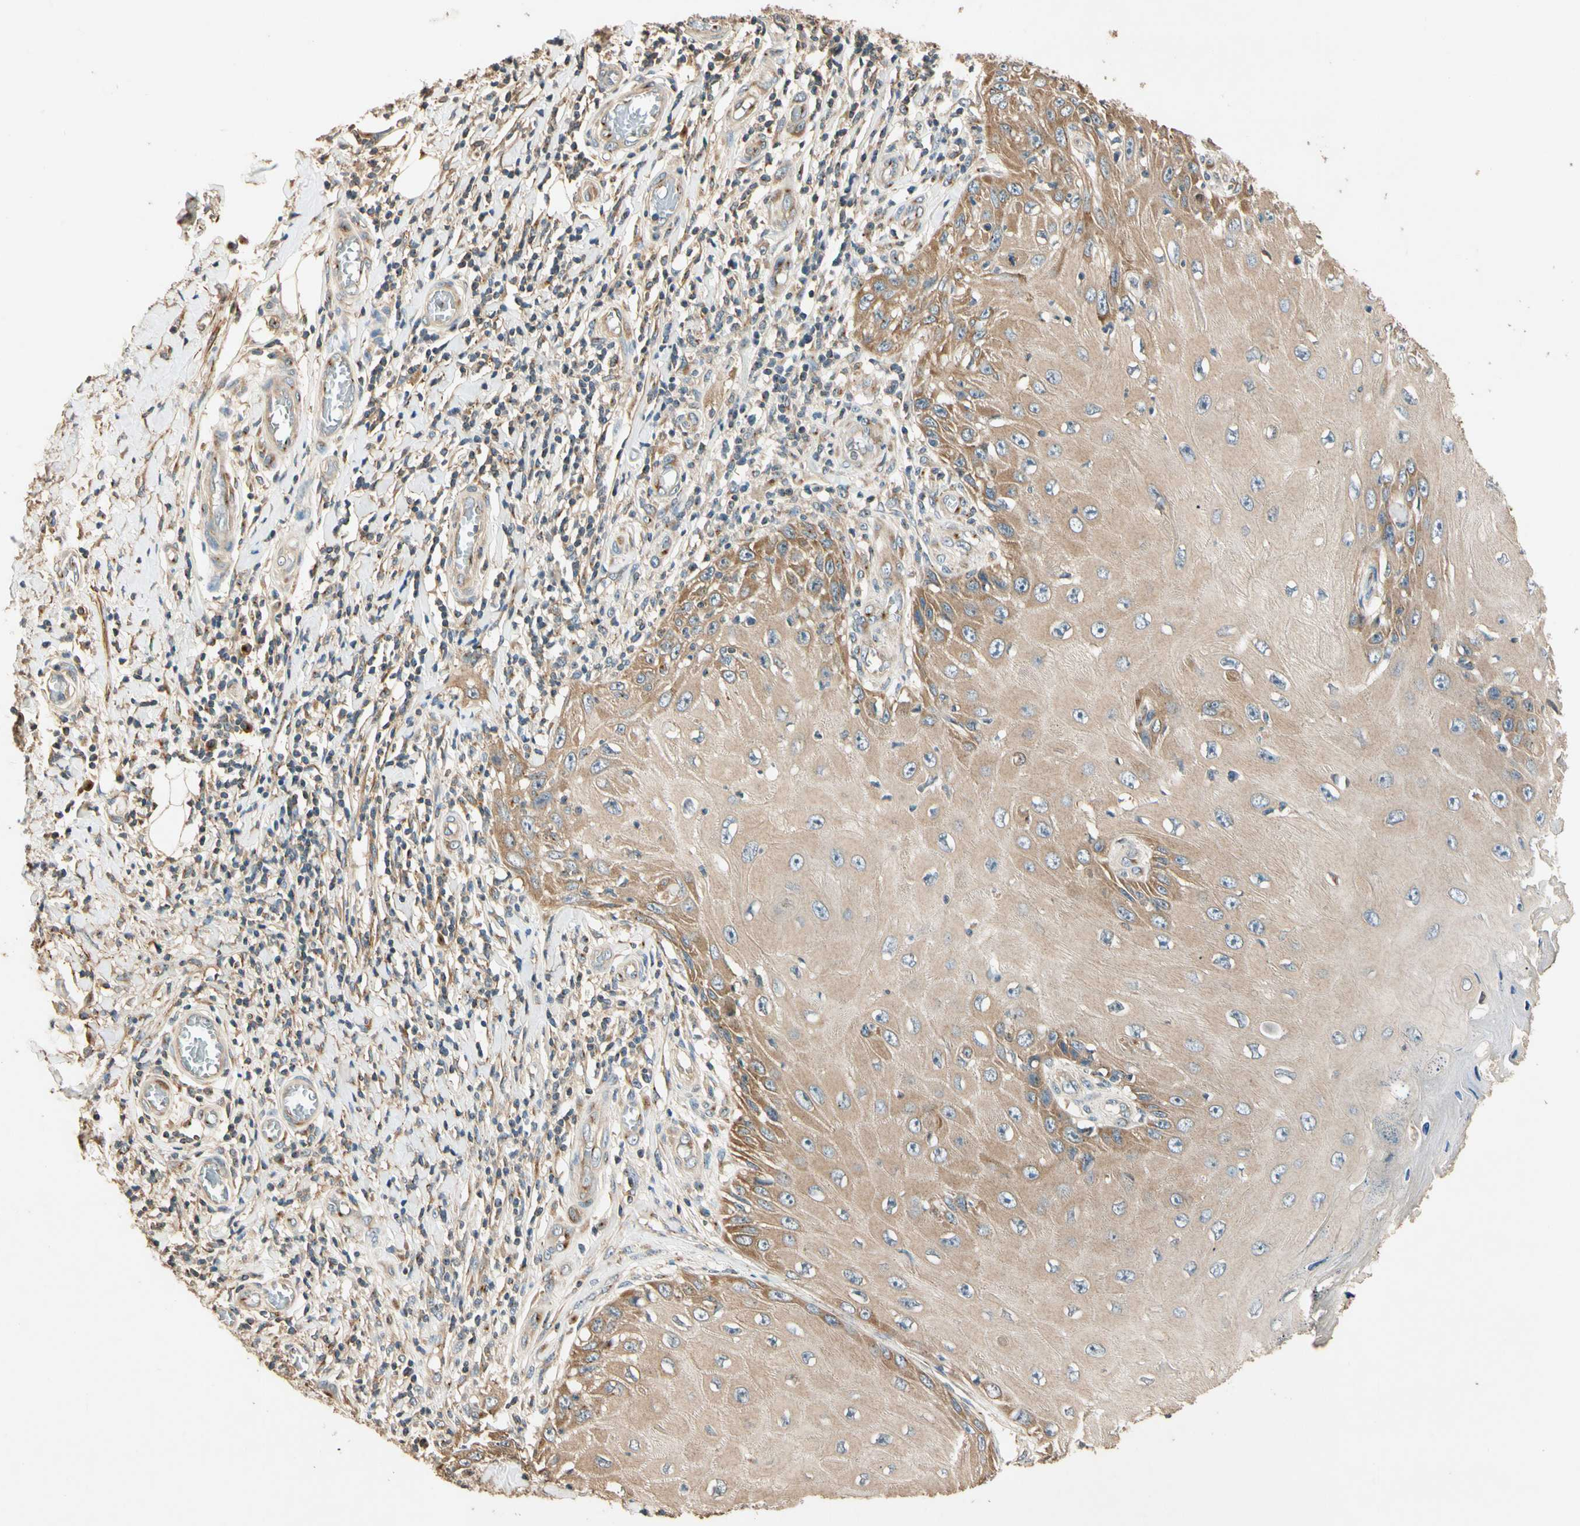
{"staining": {"intensity": "moderate", "quantity": ">75%", "location": "cytoplasmic/membranous"}, "tissue": "skin cancer", "cell_type": "Tumor cells", "image_type": "cancer", "snomed": [{"axis": "morphology", "description": "Squamous cell carcinoma, NOS"}, {"axis": "topography", "description": "Skin"}], "caption": "Immunohistochemistry of skin cancer (squamous cell carcinoma) displays medium levels of moderate cytoplasmic/membranous positivity in approximately >75% of tumor cells. Nuclei are stained in blue.", "gene": "AKAP9", "patient": {"sex": "female", "age": 73}}